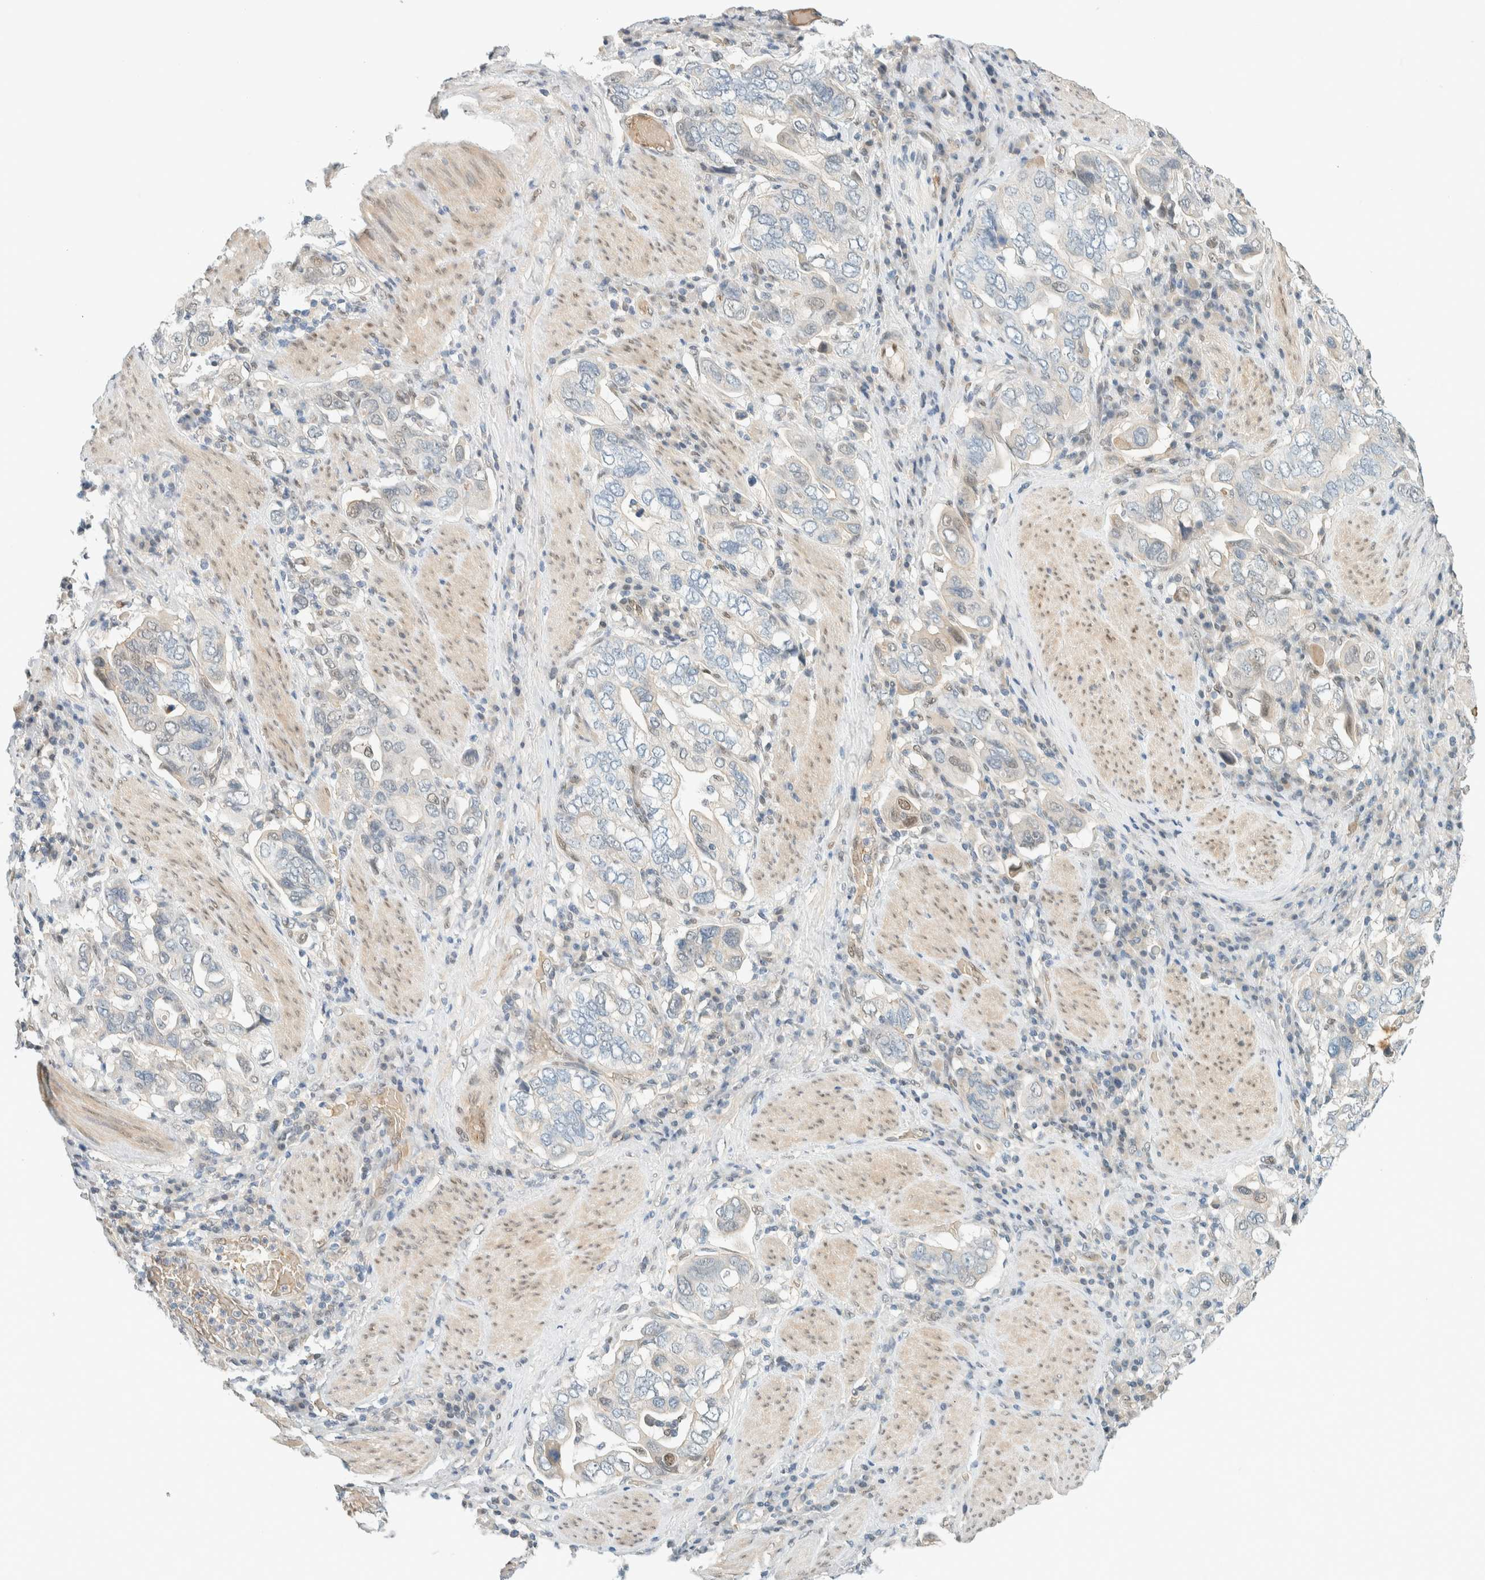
{"staining": {"intensity": "weak", "quantity": "<25%", "location": "nuclear"}, "tissue": "stomach cancer", "cell_type": "Tumor cells", "image_type": "cancer", "snomed": [{"axis": "morphology", "description": "Adenocarcinoma, NOS"}, {"axis": "topography", "description": "Stomach, upper"}], "caption": "The image exhibits no staining of tumor cells in stomach adenocarcinoma. (Stains: DAB immunohistochemistry with hematoxylin counter stain, Microscopy: brightfield microscopy at high magnification).", "gene": "TSTD2", "patient": {"sex": "male", "age": 62}}